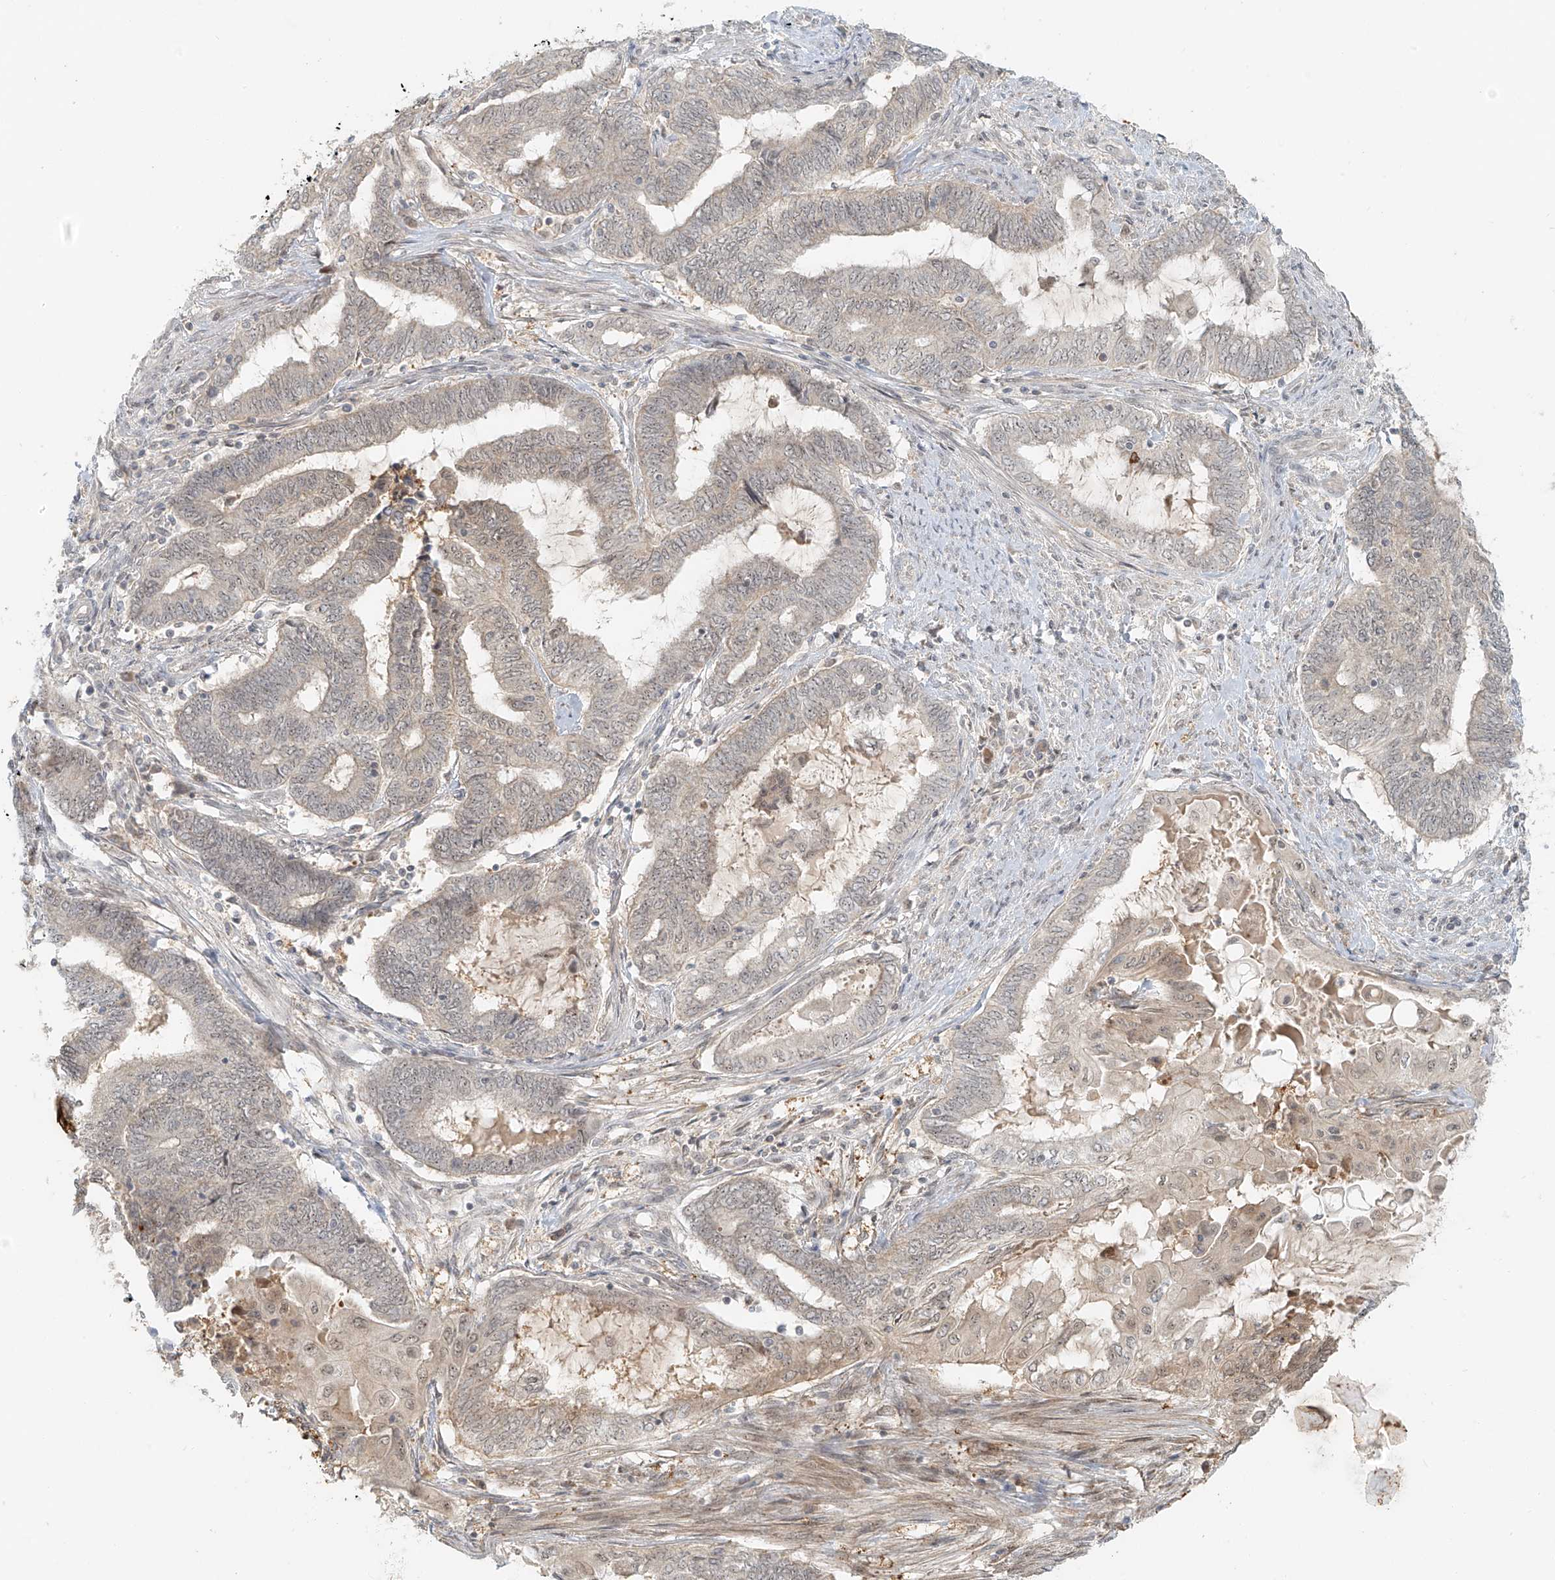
{"staining": {"intensity": "weak", "quantity": "<25%", "location": "cytoplasmic/membranous"}, "tissue": "endometrial cancer", "cell_type": "Tumor cells", "image_type": "cancer", "snomed": [{"axis": "morphology", "description": "Adenocarcinoma, NOS"}, {"axis": "topography", "description": "Uterus"}, {"axis": "topography", "description": "Endometrium"}], "caption": "Tumor cells are negative for brown protein staining in endometrial cancer (adenocarcinoma).", "gene": "MIPEP", "patient": {"sex": "female", "age": 70}}